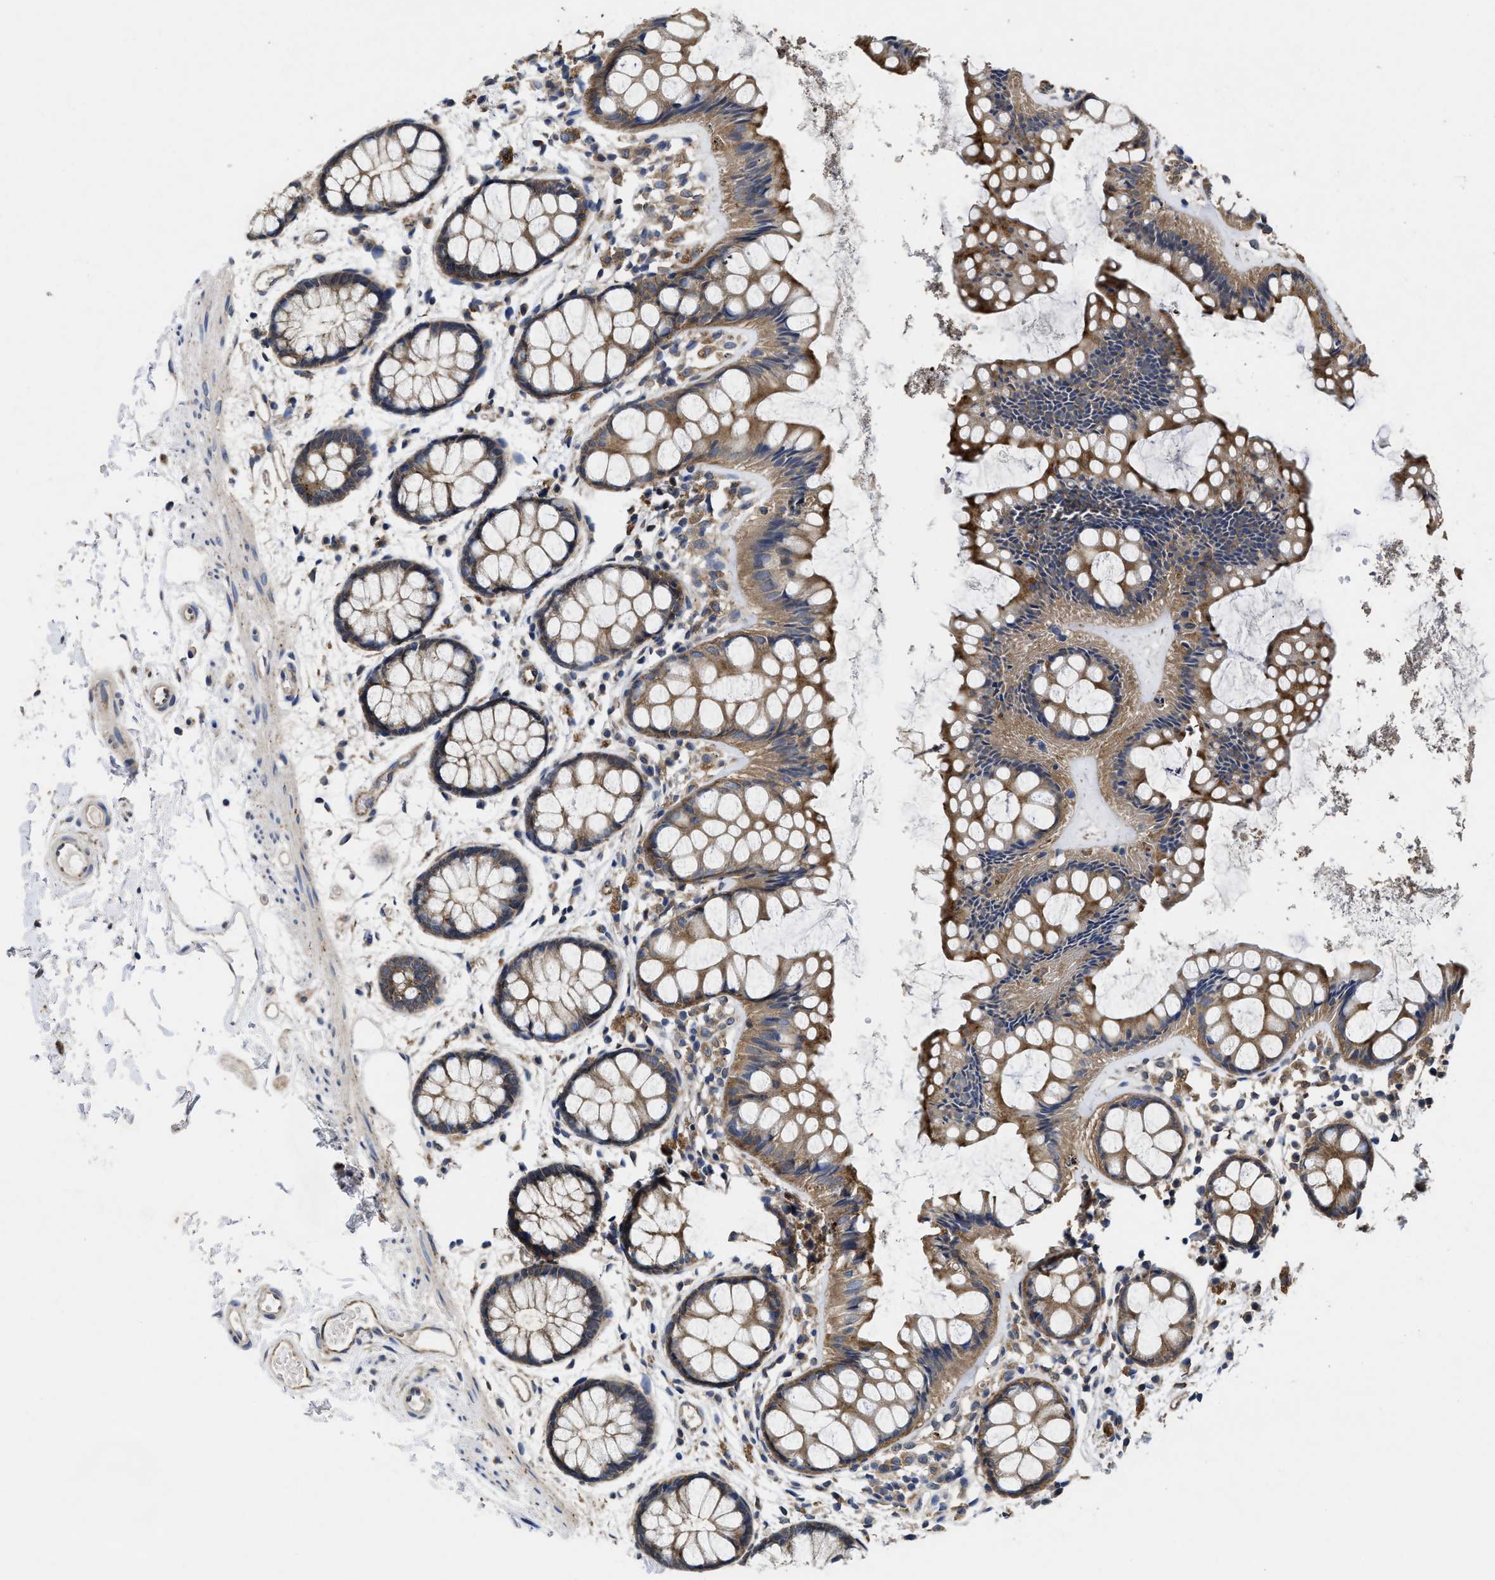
{"staining": {"intensity": "moderate", "quantity": ">75%", "location": "cytoplasmic/membranous"}, "tissue": "rectum", "cell_type": "Glandular cells", "image_type": "normal", "snomed": [{"axis": "morphology", "description": "Normal tissue, NOS"}, {"axis": "topography", "description": "Rectum"}], "caption": "IHC of benign human rectum demonstrates medium levels of moderate cytoplasmic/membranous expression in about >75% of glandular cells.", "gene": "PKD2", "patient": {"sex": "female", "age": 66}}